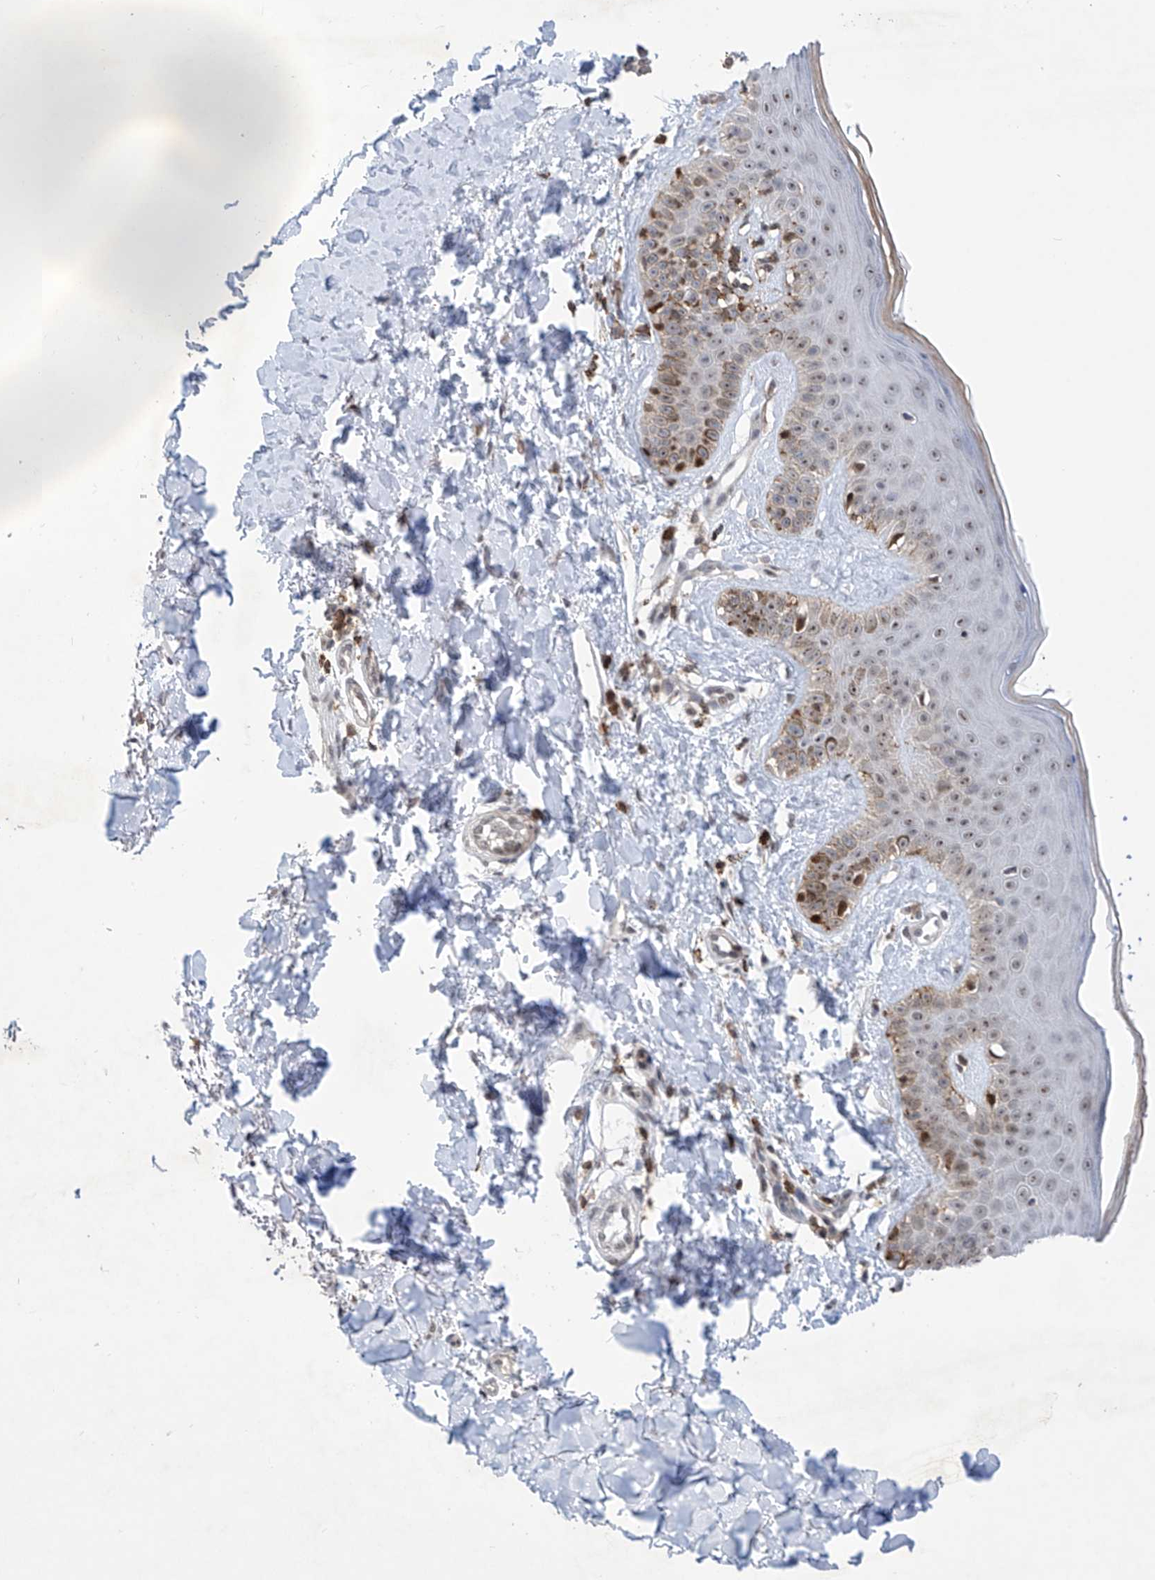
{"staining": {"intensity": "moderate", "quantity": ">75%", "location": "nuclear"}, "tissue": "skin", "cell_type": "Fibroblasts", "image_type": "normal", "snomed": [{"axis": "morphology", "description": "Normal tissue, NOS"}, {"axis": "topography", "description": "Skin"}], "caption": "About >75% of fibroblasts in unremarkable human skin show moderate nuclear protein staining as visualized by brown immunohistochemical staining.", "gene": "MSL3", "patient": {"sex": "male", "age": 52}}